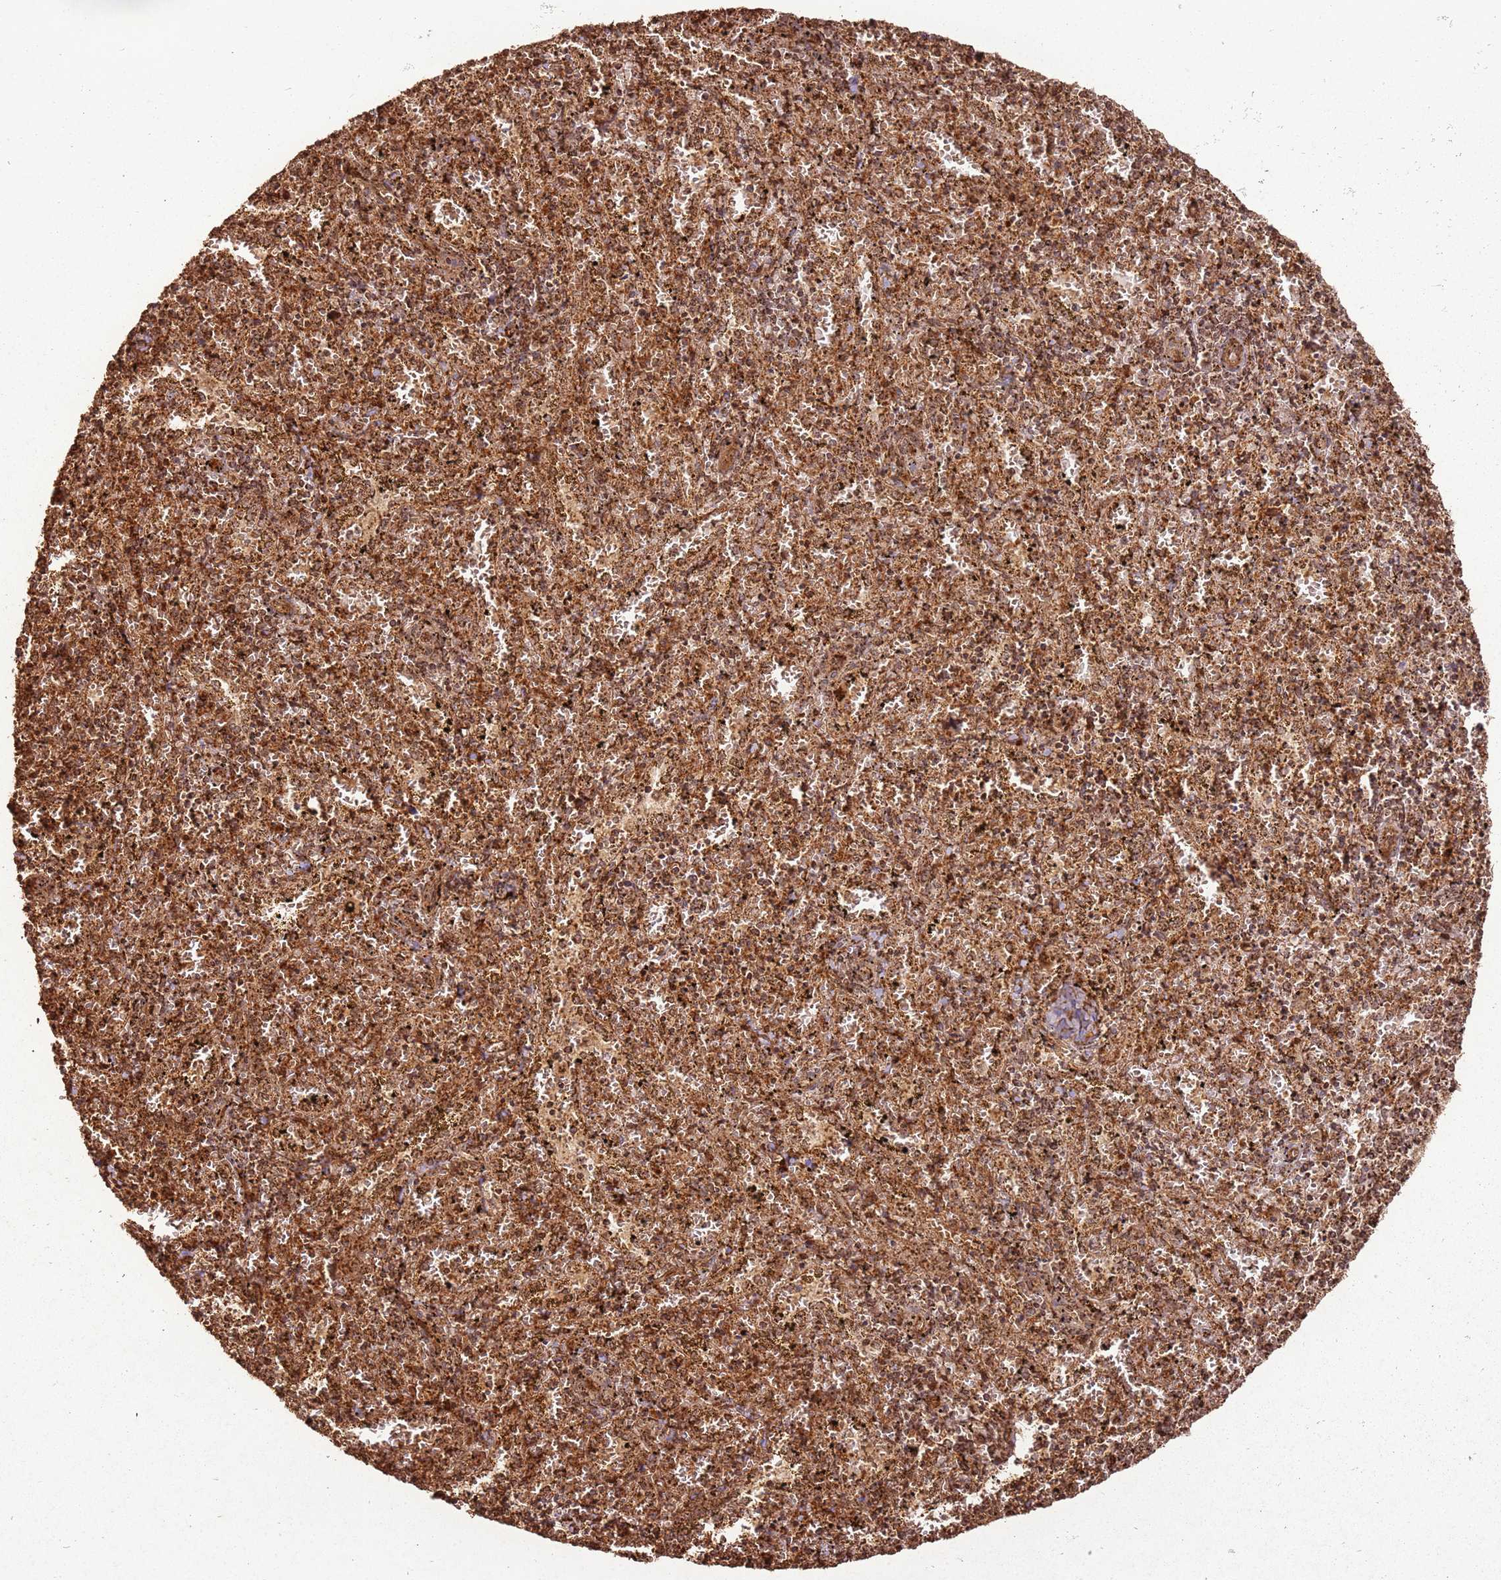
{"staining": {"intensity": "strong", "quantity": ">75%", "location": "cytoplasmic/membranous"}, "tissue": "spleen", "cell_type": "Cells in red pulp", "image_type": "normal", "snomed": [{"axis": "morphology", "description": "Normal tissue, NOS"}, {"axis": "topography", "description": "Spleen"}], "caption": "Cells in red pulp demonstrate strong cytoplasmic/membranous positivity in approximately >75% of cells in benign spleen.", "gene": "MRPS6", "patient": {"sex": "male", "age": 11}}